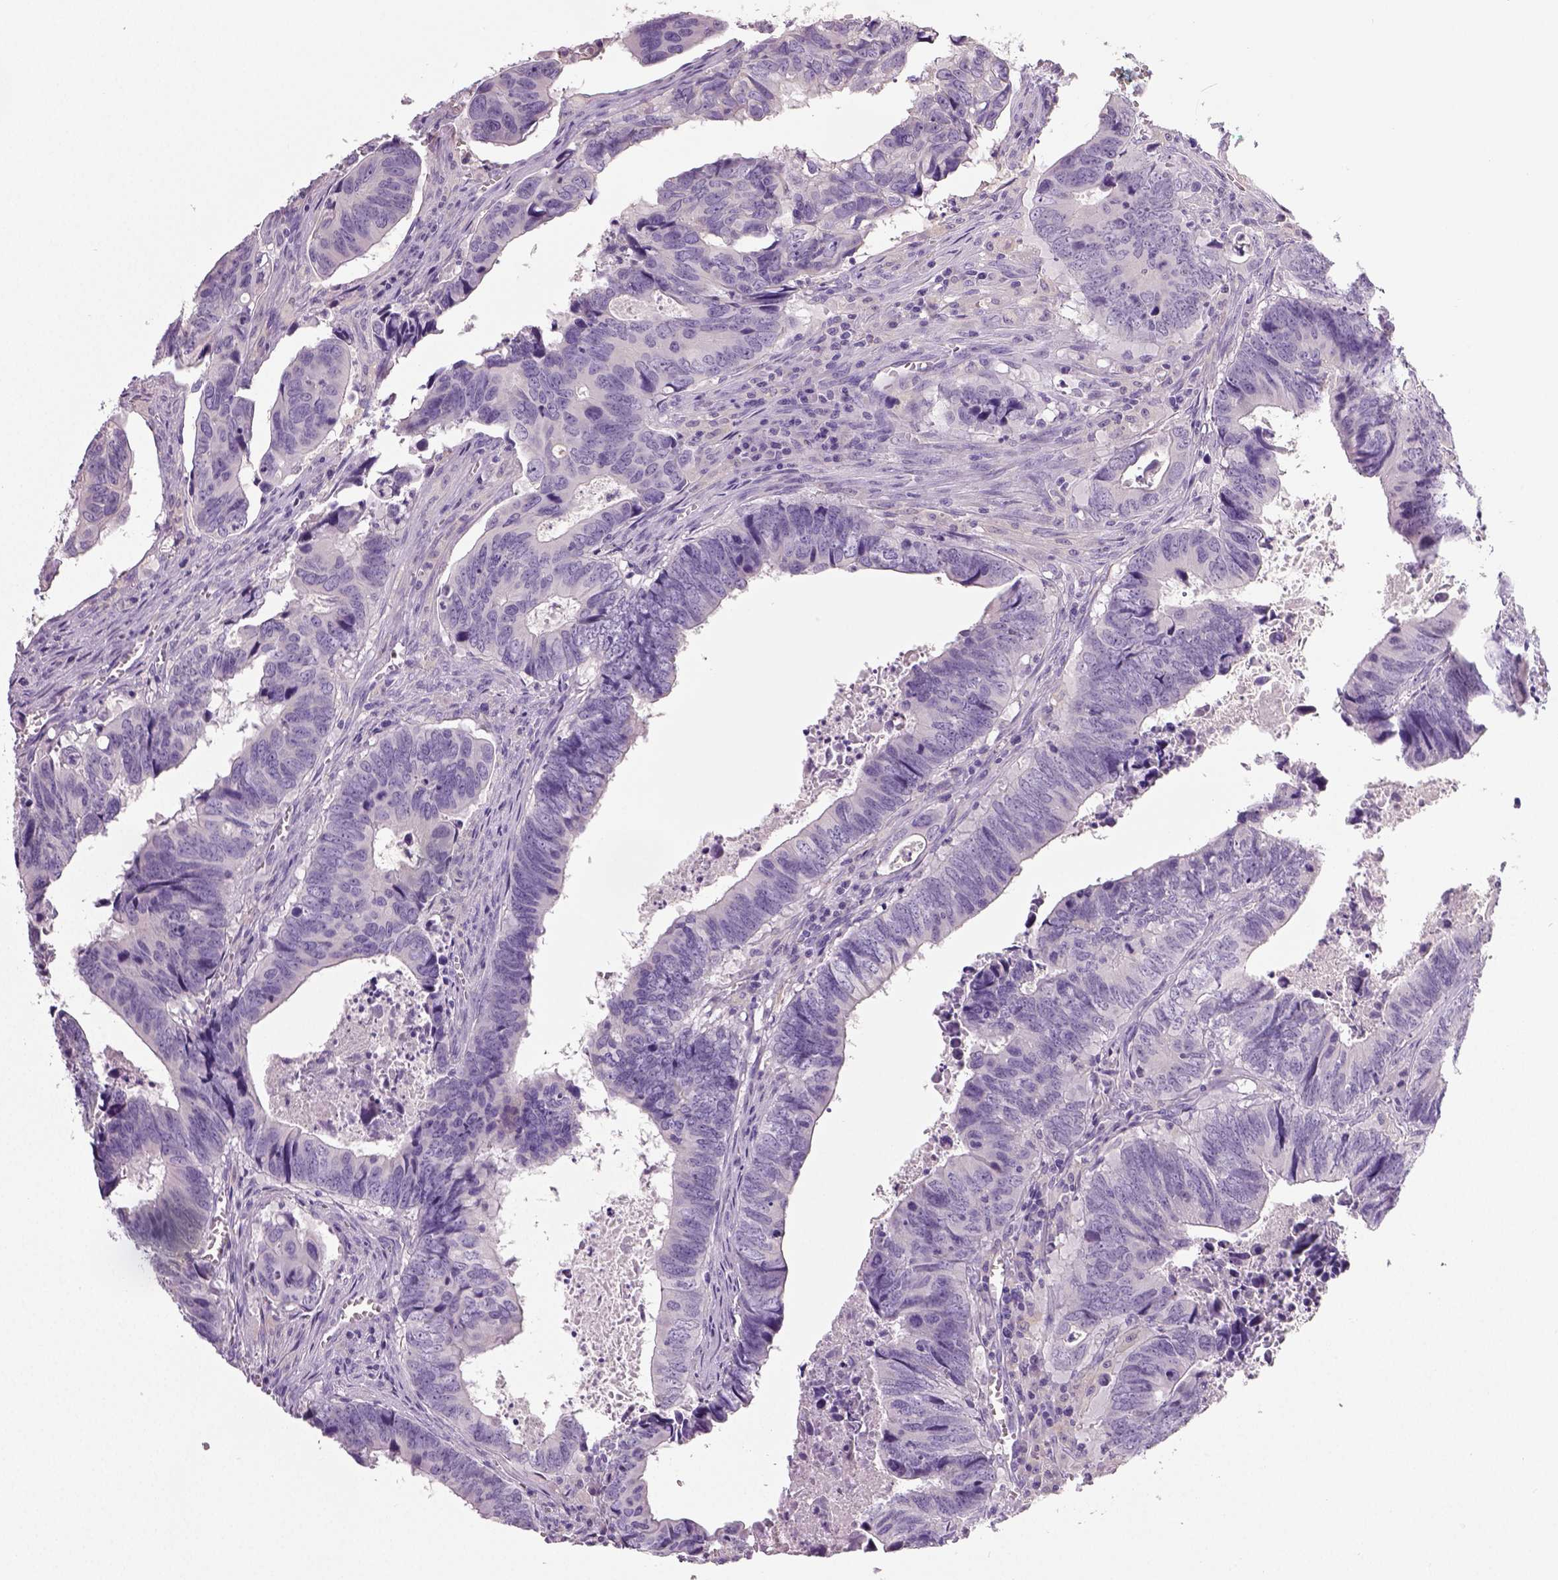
{"staining": {"intensity": "negative", "quantity": "none", "location": "none"}, "tissue": "colorectal cancer", "cell_type": "Tumor cells", "image_type": "cancer", "snomed": [{"axis": "morphology", "description": "Adenocarcinoma, NOS"}, {"axis": "topography", "description": "Colon"}], "caption": "IHC micrograph of human colorectal adenocarcinoma stained for a protein (brown), which displays no positivity in tumor cells.", "gene": "NECAB2", "patient": {"sex": "female", "age": 82}}